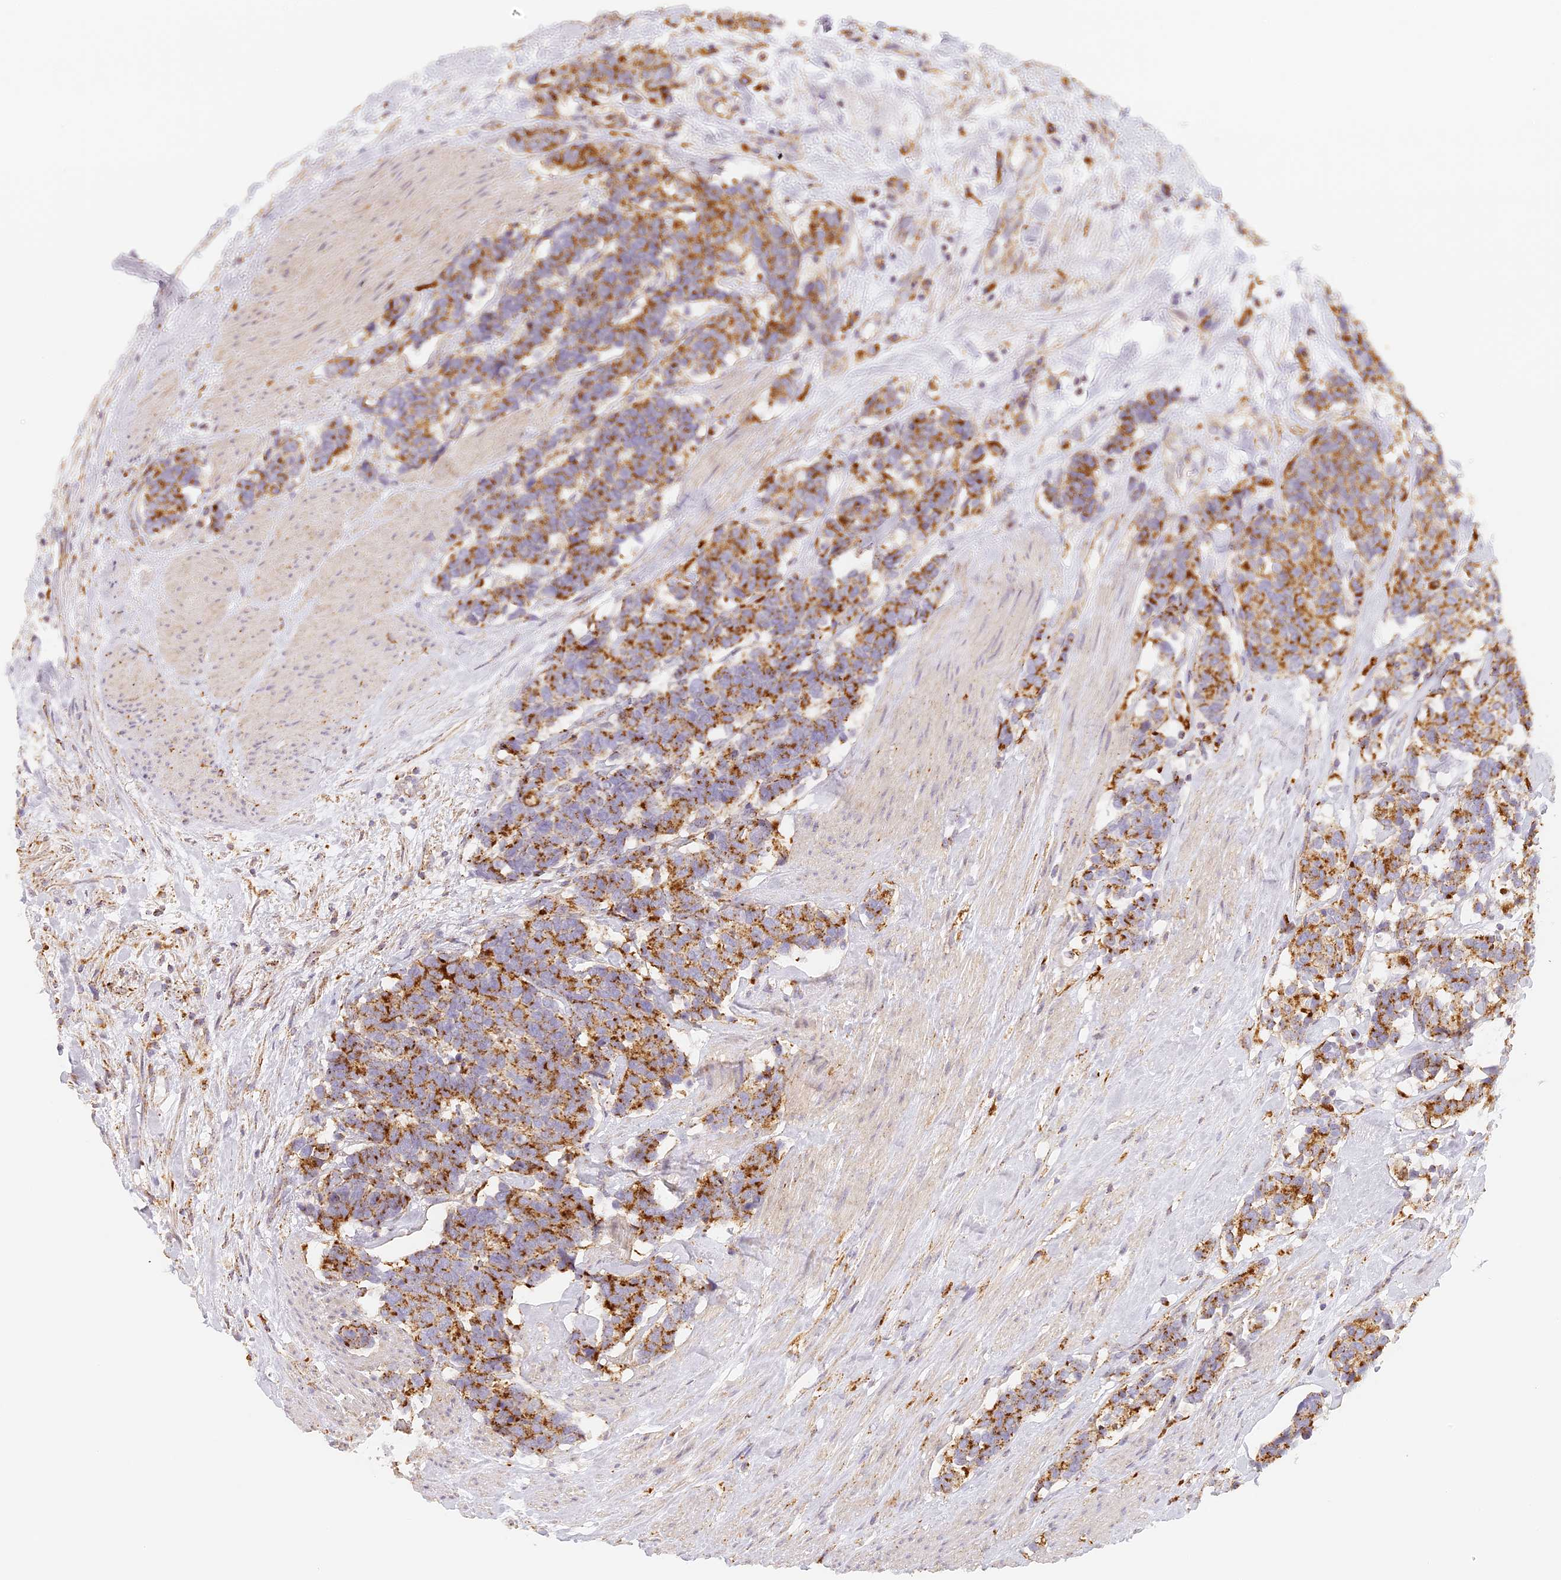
{"staining": {"intensity": "moderate", "quantity": ">75%", "location": "cytoplasmic/membranous"}, "tissue": "carcinoid", "cell_type": "Tumor cells", "image_type": "cancer", "snomed": [{"axis": "morphology", "description": "Carcinoma, NOS"}, {"axis": "morphology", "description": "Carcinoid, malignant, NOS"}, {"axis": "topography", "description": "Urinary bladder"}], "caption": "Immunohistochemistry (IHC) photomicrograph of neoplastic tissue: human carcinoid stained using immunohistochemistry (IHC) demonstrates medium levels of moderate protein expression localized specifically in the cytoplasmic/membranous of tumor cells, appearing as a cytoplasmic/membranous brown color.", "gene": "LAMP2", "patient": {"sex": "male", "age": 57}}